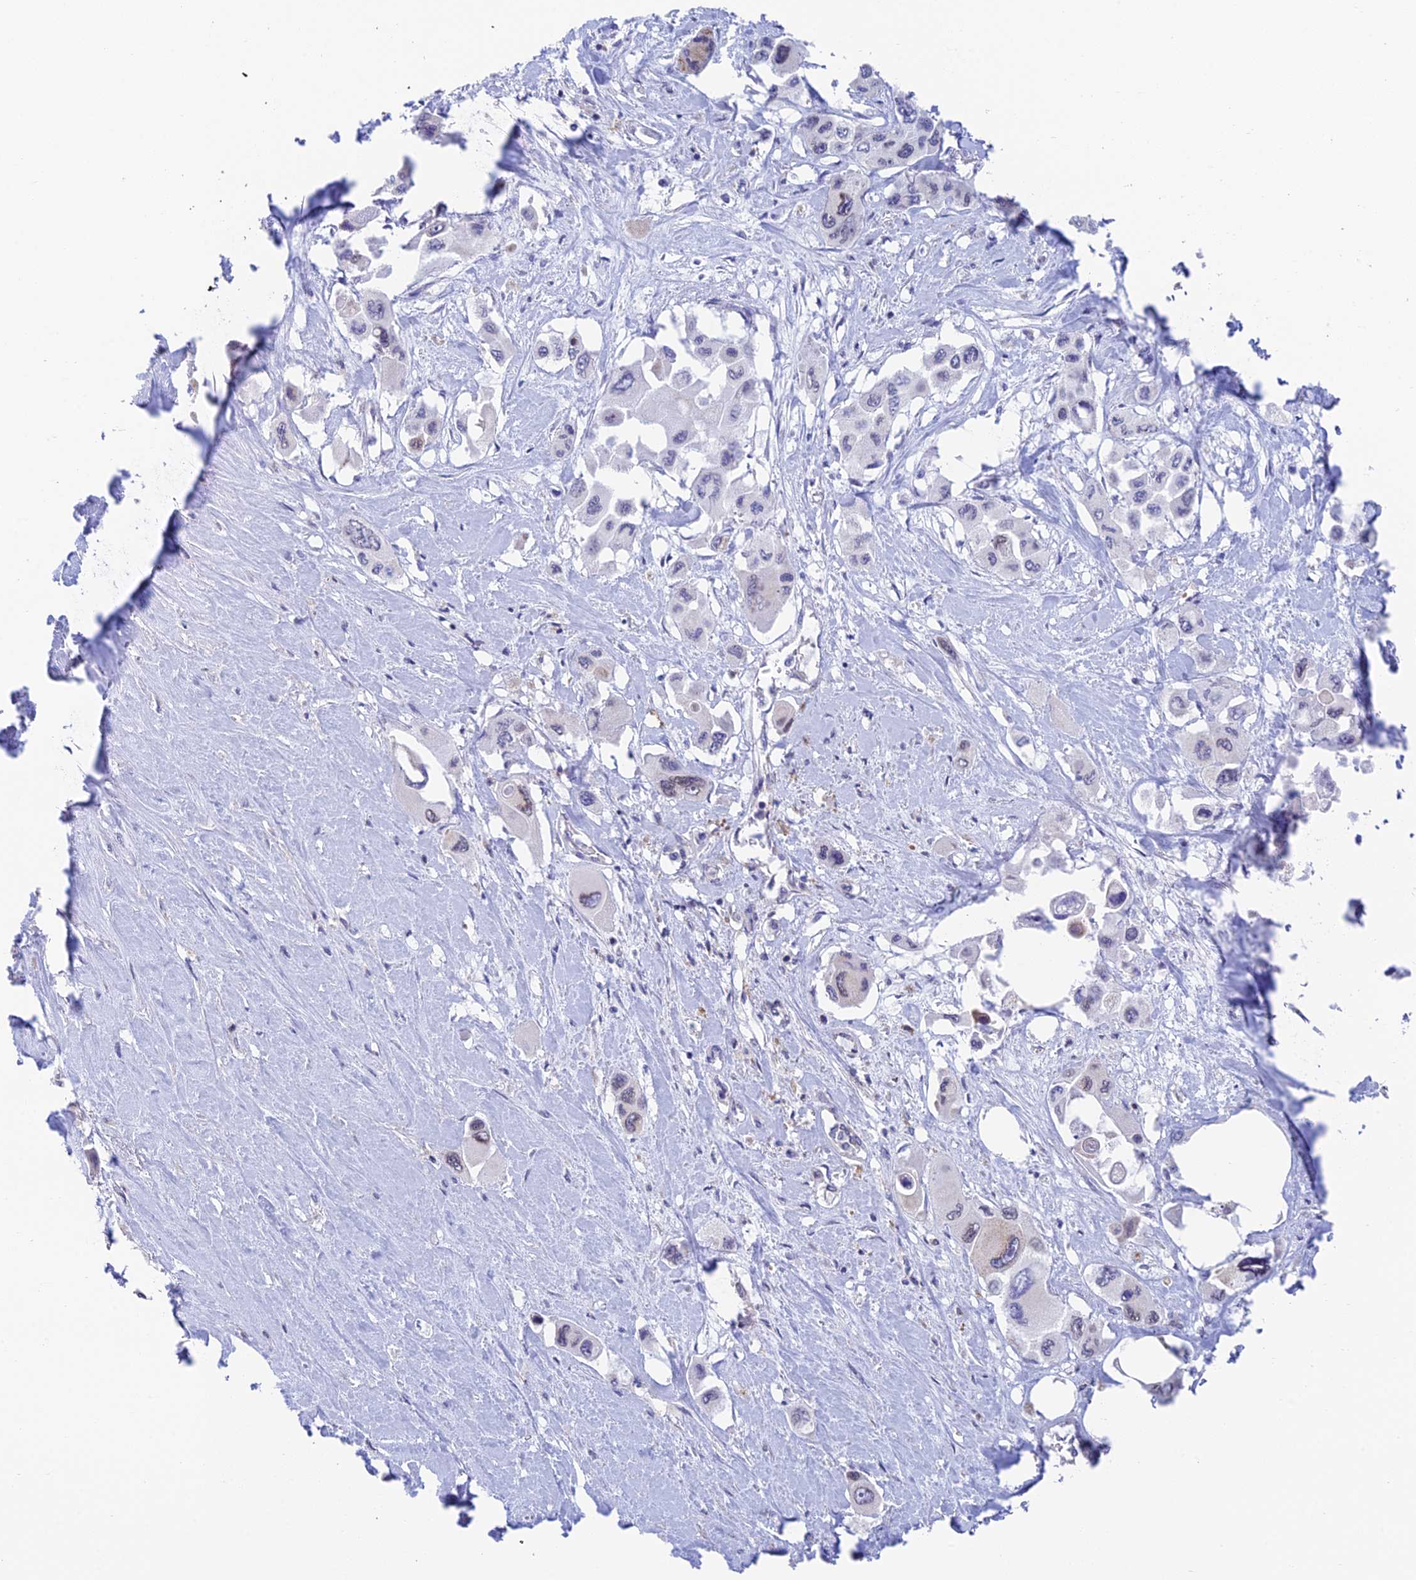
{"staining": {"intensity": "negative", "quantity": "none", "location": "none"}, "tissue": "pancreatic cancer", "cell_type": "Tumor cells", "image_type": "cancer", "snomed": [{"axis": "morphology", "description": "Adenocarcinoma, NOS"}, {"axis": "topography", "description": "Pancreas"}], "caption": "This is an immunohistochemistry histopathology image of pancreatic adenocarcinoma. There is no positivity in tumor cells.", "gene": "REXO5", "patient": {"sex": "male", "age": 92}}